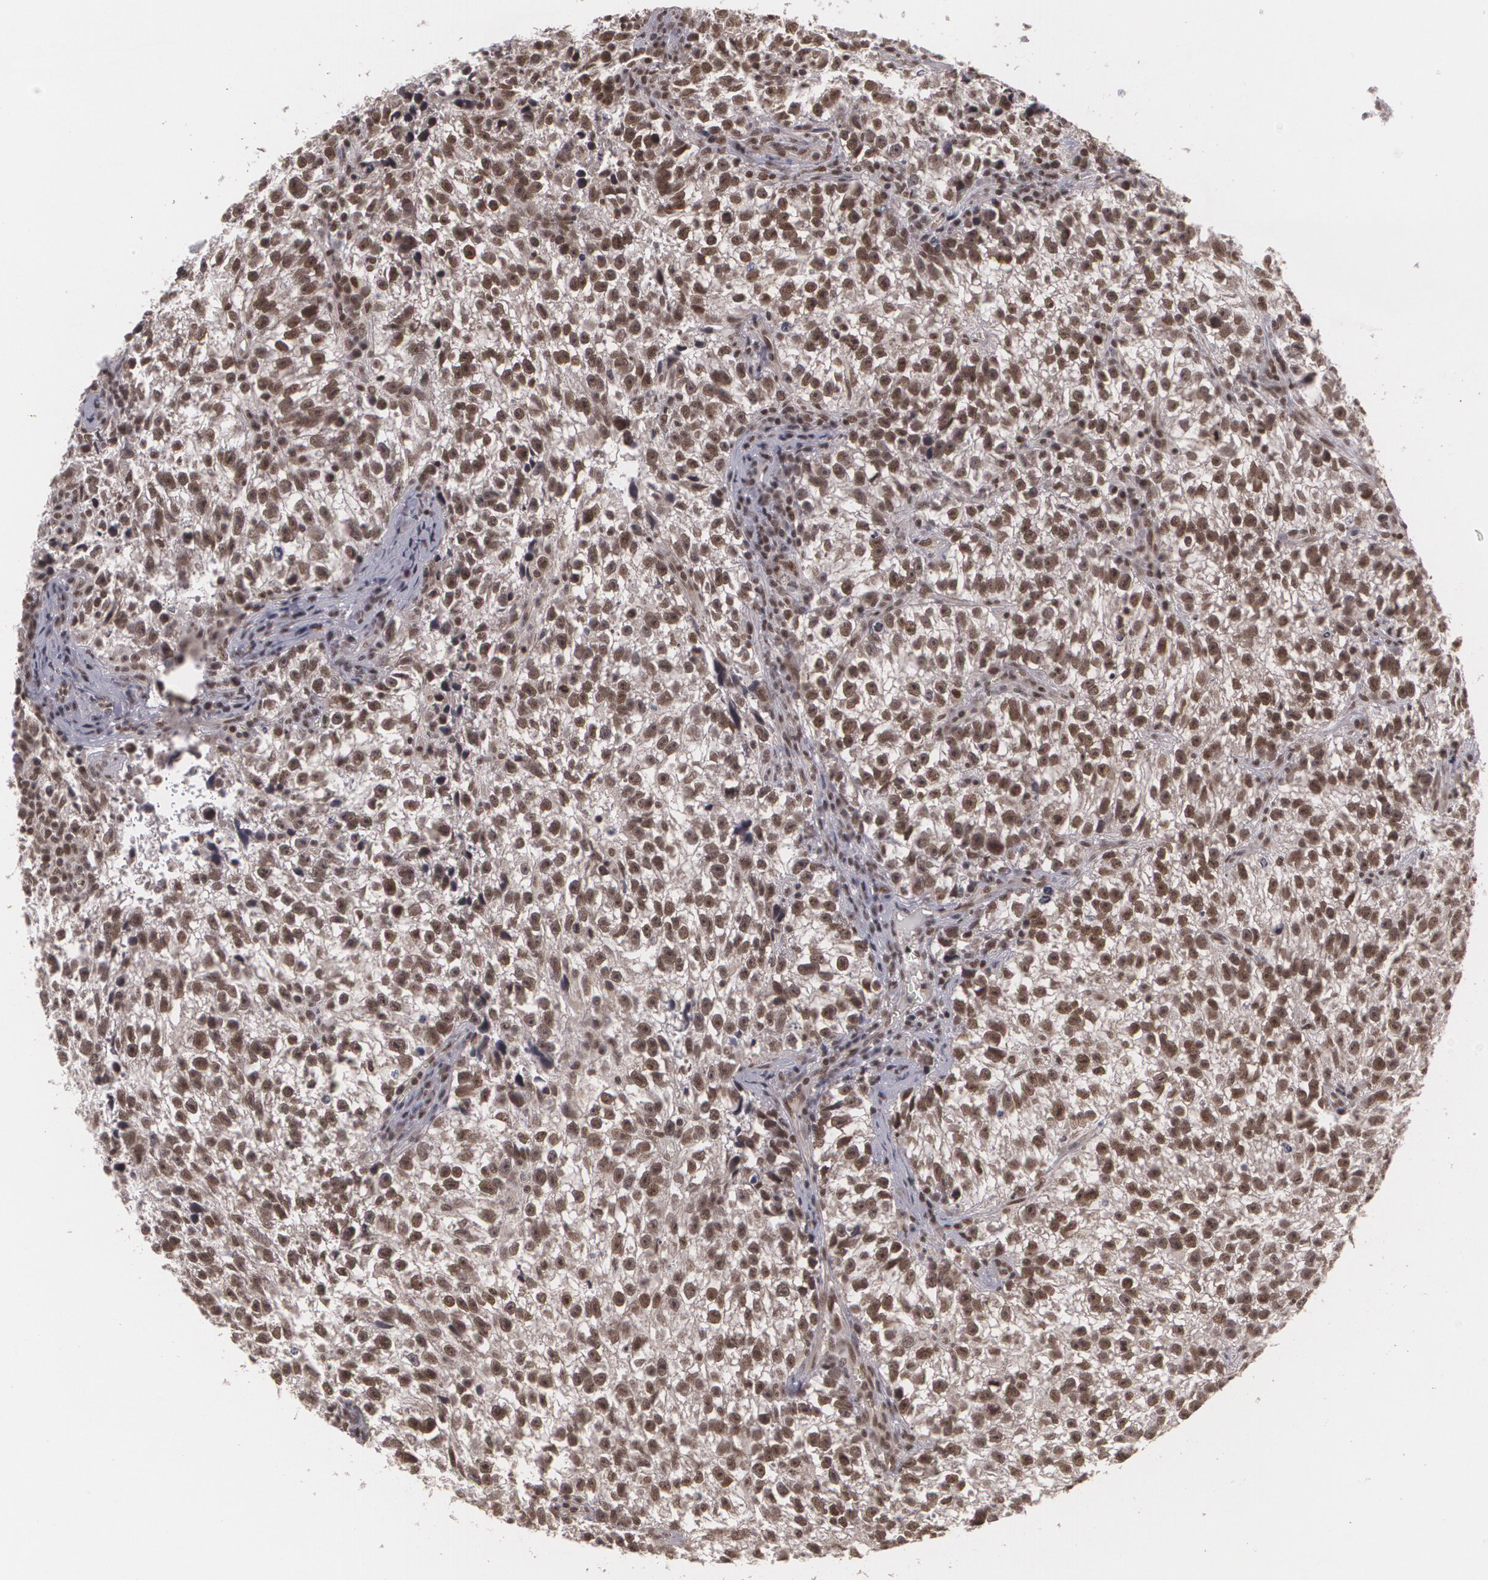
{"staining": {"intensity": "moderate", "quantity": ">75%", "location": "nuclear"}, "tissue": "testis cancer", "cell_type": "Tumor cells", "image_type": "cancer", "snomed": [{"axis": "morphology", "description": "Seminoma, NOS"}, {"axis": "topography", "description": "Testis"}], "caption": "Tumor cells show medium levels of moderate nuclear expression in approximately >75% of cells in human testis seminoma. (DAB (3,3'-diaminobenzidine) = brown stain, brightfield microscopy at high magnification).", "gene": "RXRB", "patient": {"sex": "male", "age": 38}}